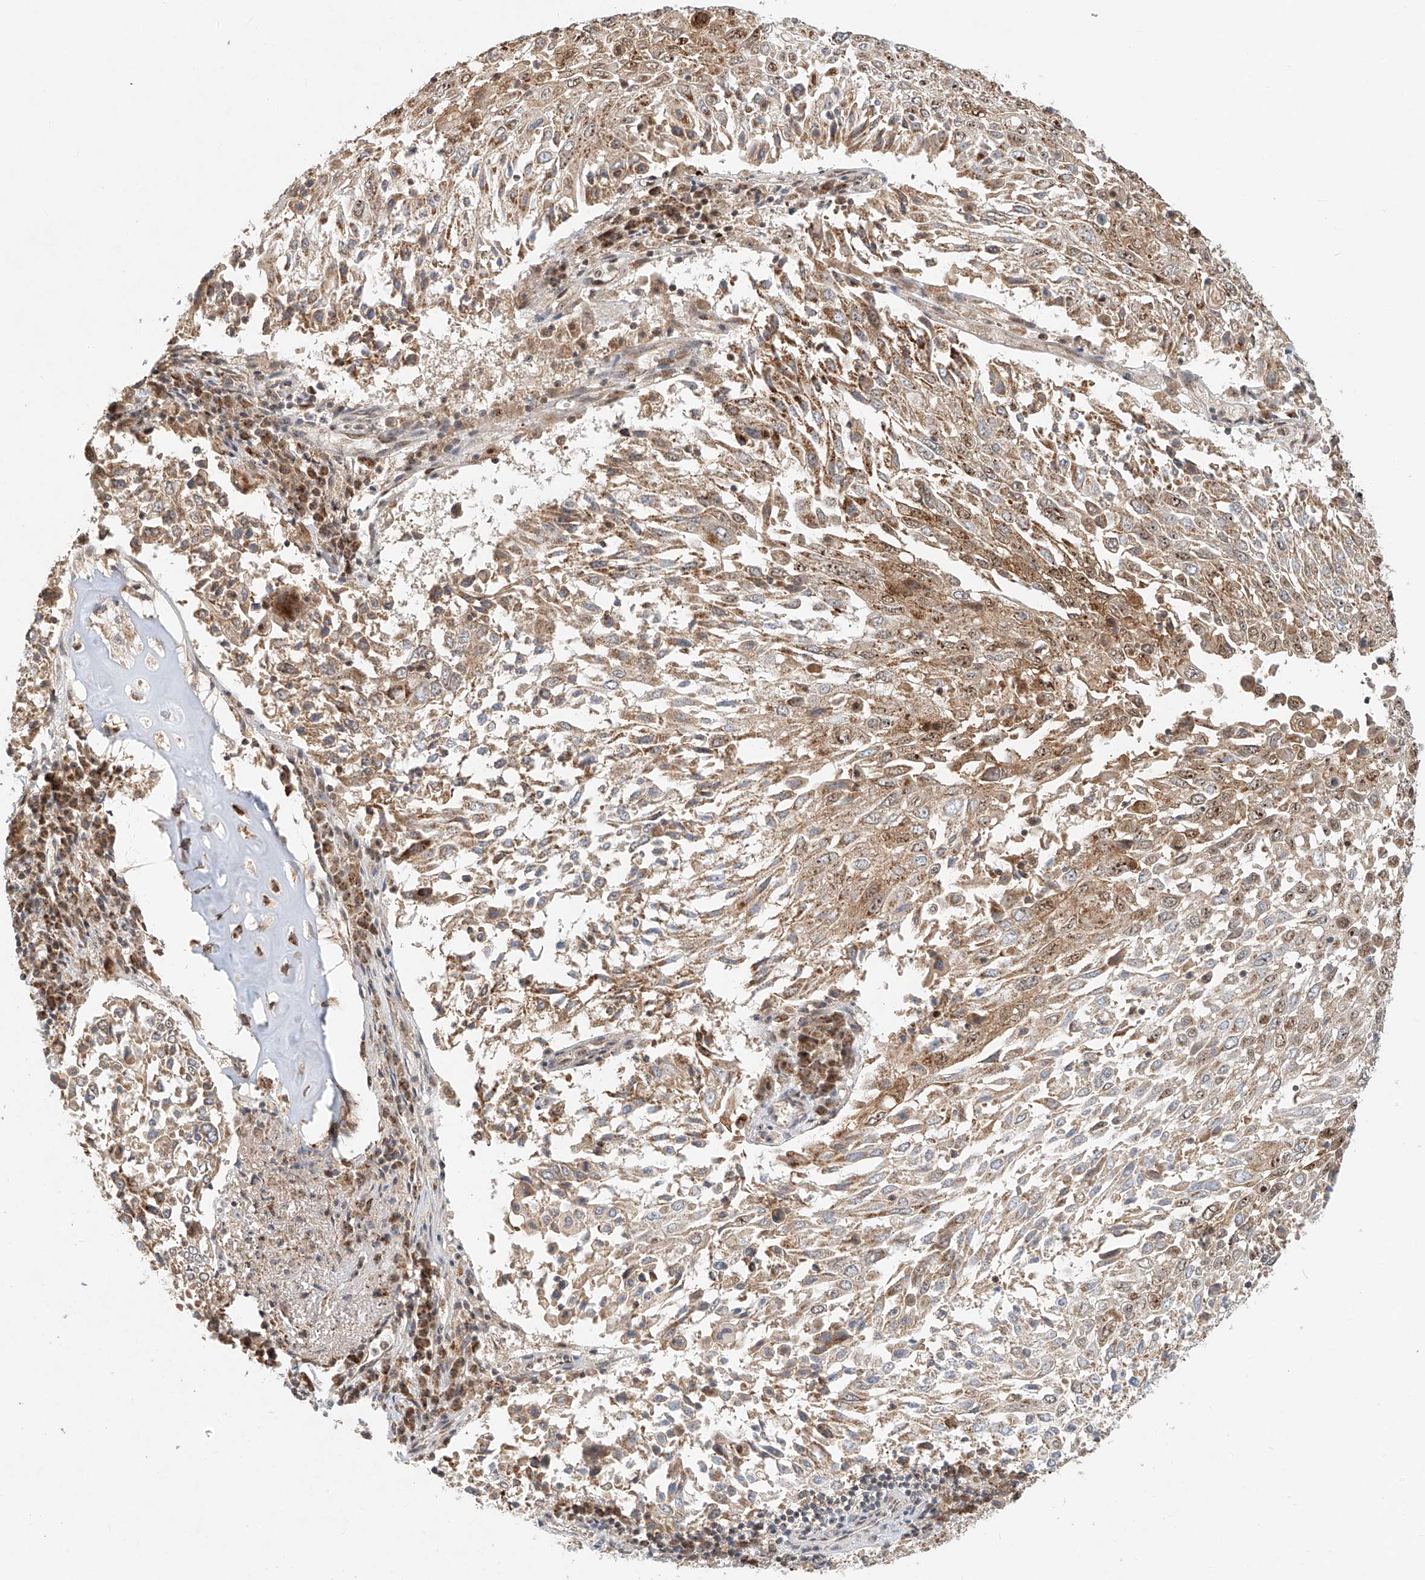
{"staining": {"intensity": "moderate", "quantity": ">75%", "location": "cytoplasmic/membranous,nuclear"}, "tissue": "lung cancer", "cell_type": "Tumor cells", "image_type": "cancer", "snomed": [{"axis": "morphology", "description": "Squamous cell carcinoma, NOS"}, {"axis": "topography", "description": "Lung"}], "caption": "Tumor cells demonstrate medium levels of moderate cytoplasmic/membranous and nuclear expression in about >75% of cells in human lung cancer (squamous cell carcinoma).", "gene": "SYTL3", "patient": {"sex": "male", "age": 65}}